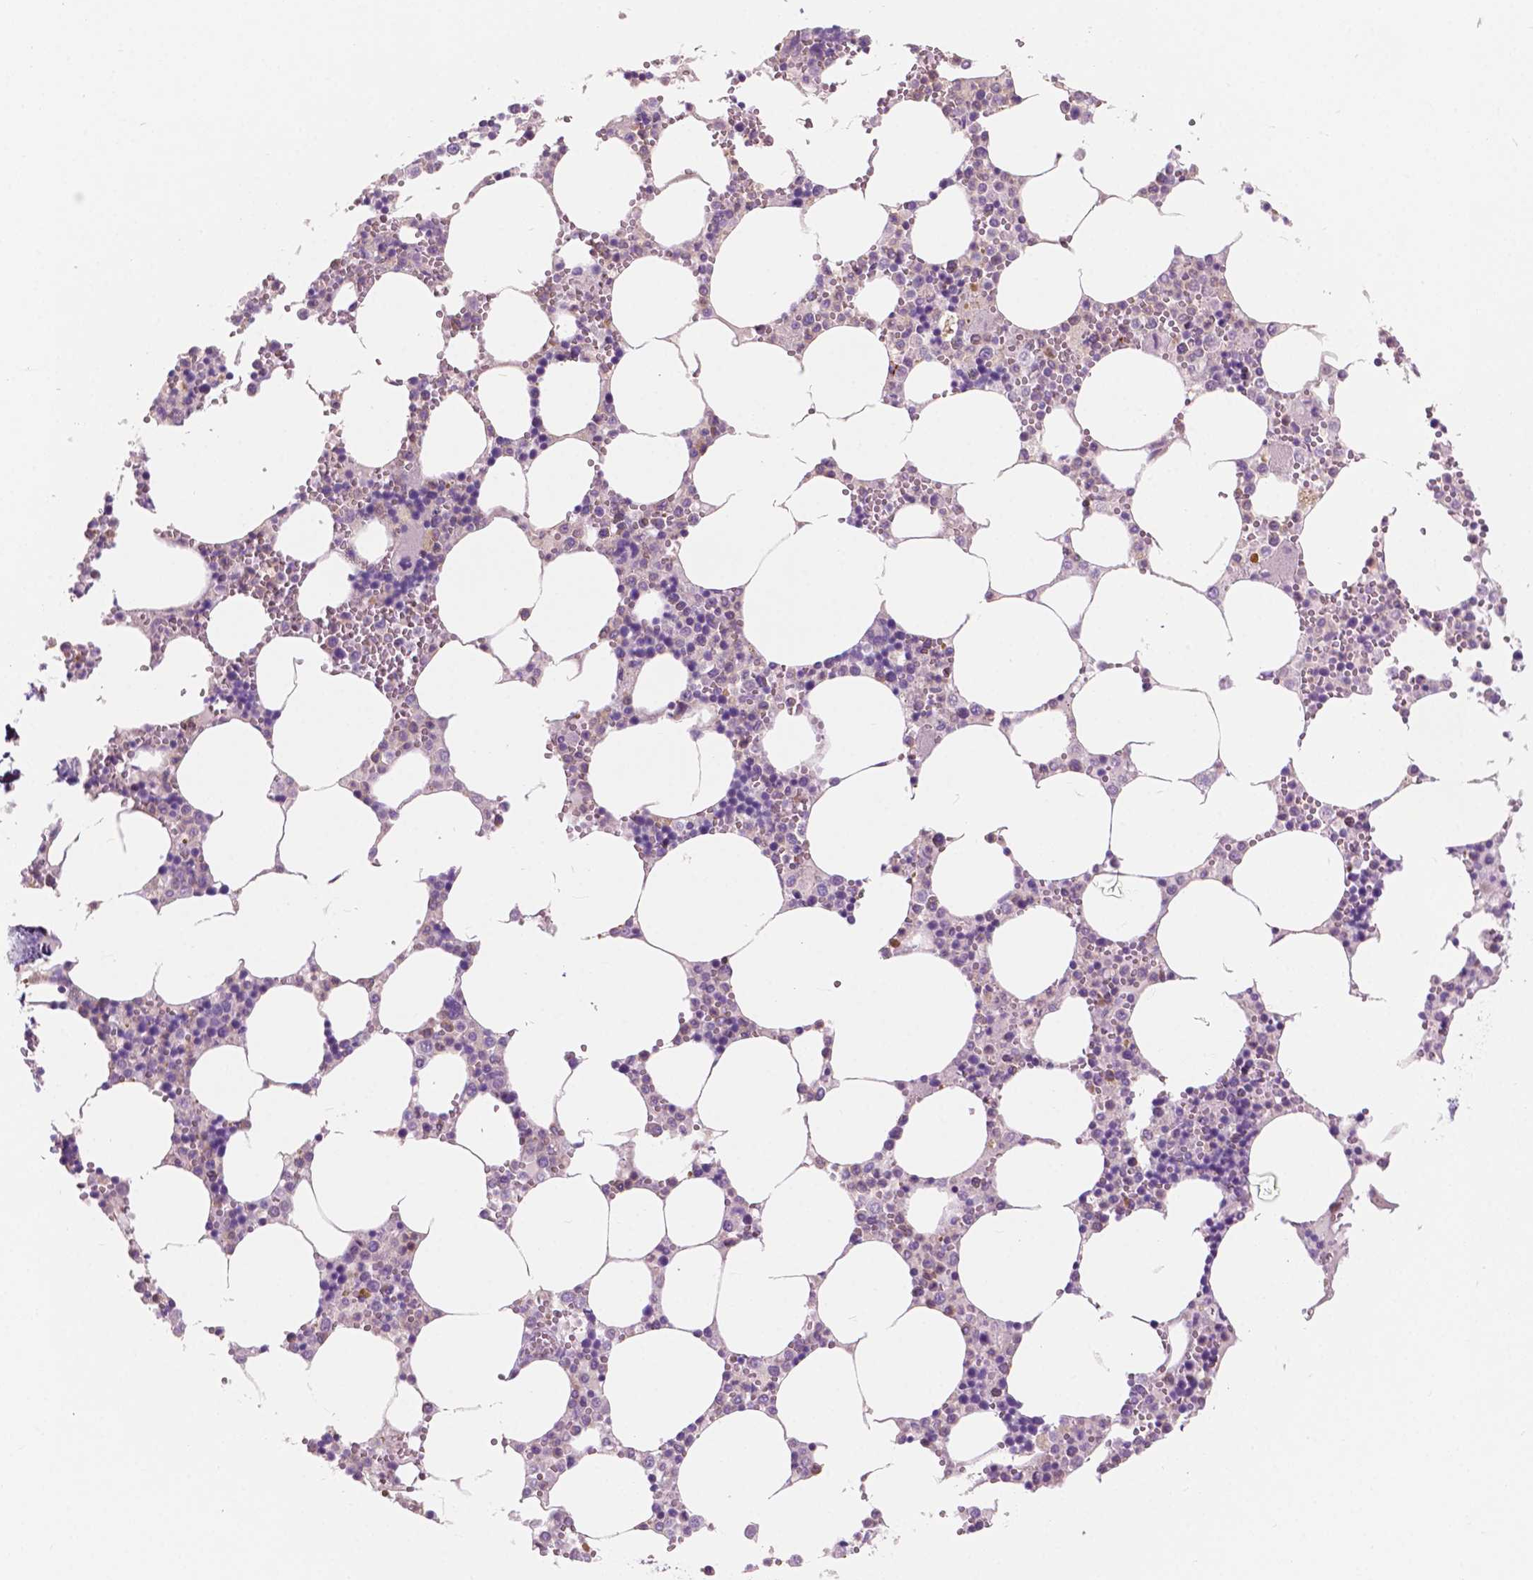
{"staining": {"intensity": "negative", "quantity": "none", "location": "none"}, "tissue": "bone marrow", "cell_type": "Hematopoietic cells", "image_type": "normal", "snomed": [{"axis": "morphology", "description": "Normal tissue, NOS"}, {"axis": "topography", "description": "Bone marrow"}], "caption": "Hematopoietic cells are negative for protein expression in normal human bone marrow.", "gene": "SEMA4A", "patient": {"sex": "male", "age": 54}}